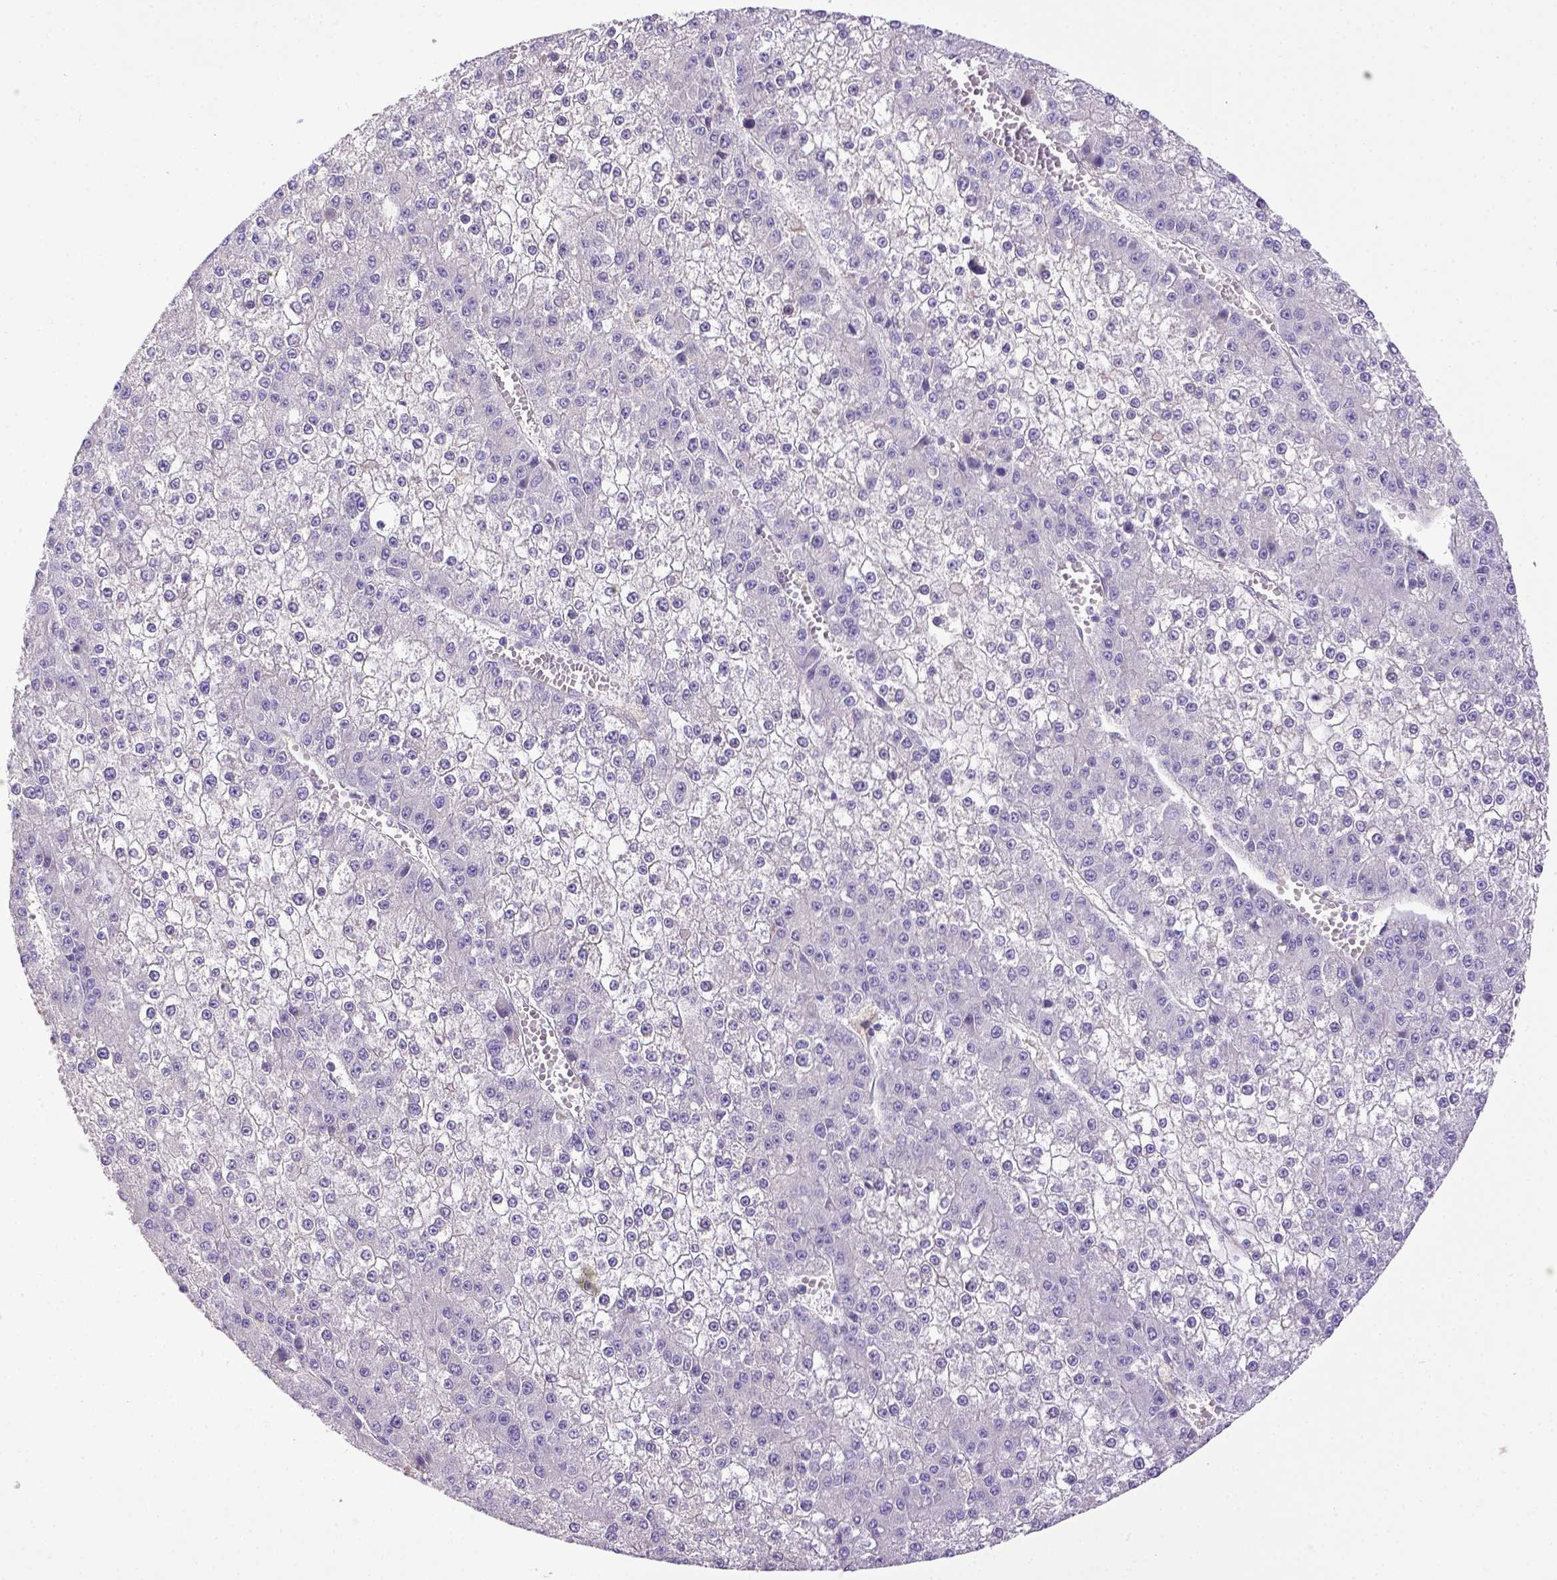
{"staining": {"intensity": "negative", "quantity": "none", "location": "none"}, "tissue": "liver cancer", "cell_type": "Tumor cells", "image_type": "cancer", "snomed": [{"axis": "morphology", "description": "Carcinoma, Hepatocellular, NOS"}, {"axis": "topography", "description": "Liver"}], "caption": "Protein analysis of liver cancer shows no significant expression in tumor cells.", "gene": "CD40", "patient": {"sex": "female", "age": 73}}